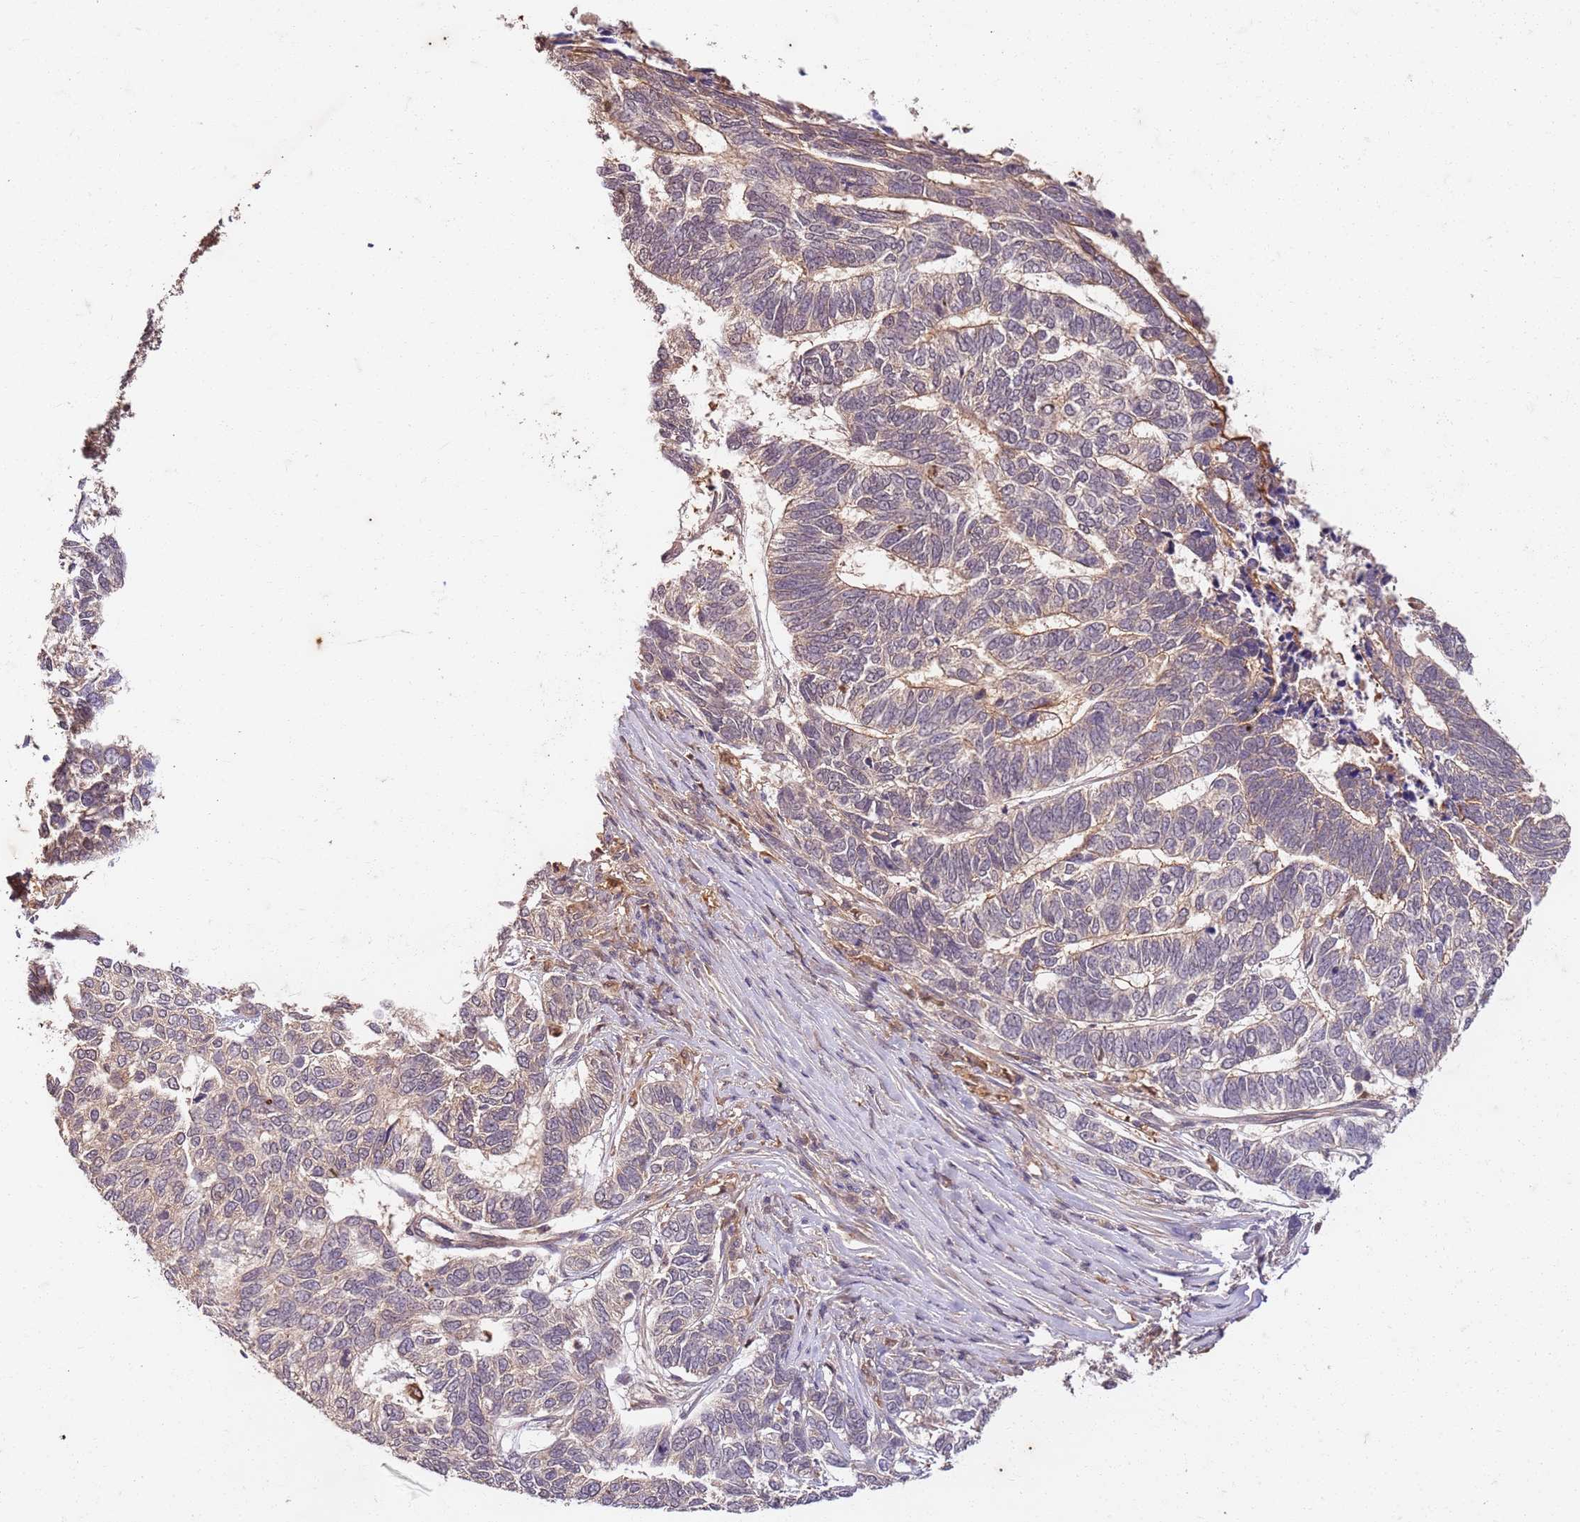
{"staining": {"intensity": "weak", "quantity": "<25%", "location": "cytoplasmic/membranous"}, "tissue": "skin cancer", "cell_type": "Tumor cells", "image_type": "cancer", "snomed": [{"axis": "morphology", "description": "Basal cell carcinoma"}, {"axis": "topography", "description": "Skin"}], "caption": "The immunohistochemistry (IHC) histopathology image has no significant expression in tumor cells of skin basal cell carcinoma tissue. (DAB immunohistochemistry with hematoxylin counter stain).", "gene": "UBE3A", "patient": {"sex": "female", "age": 65}}